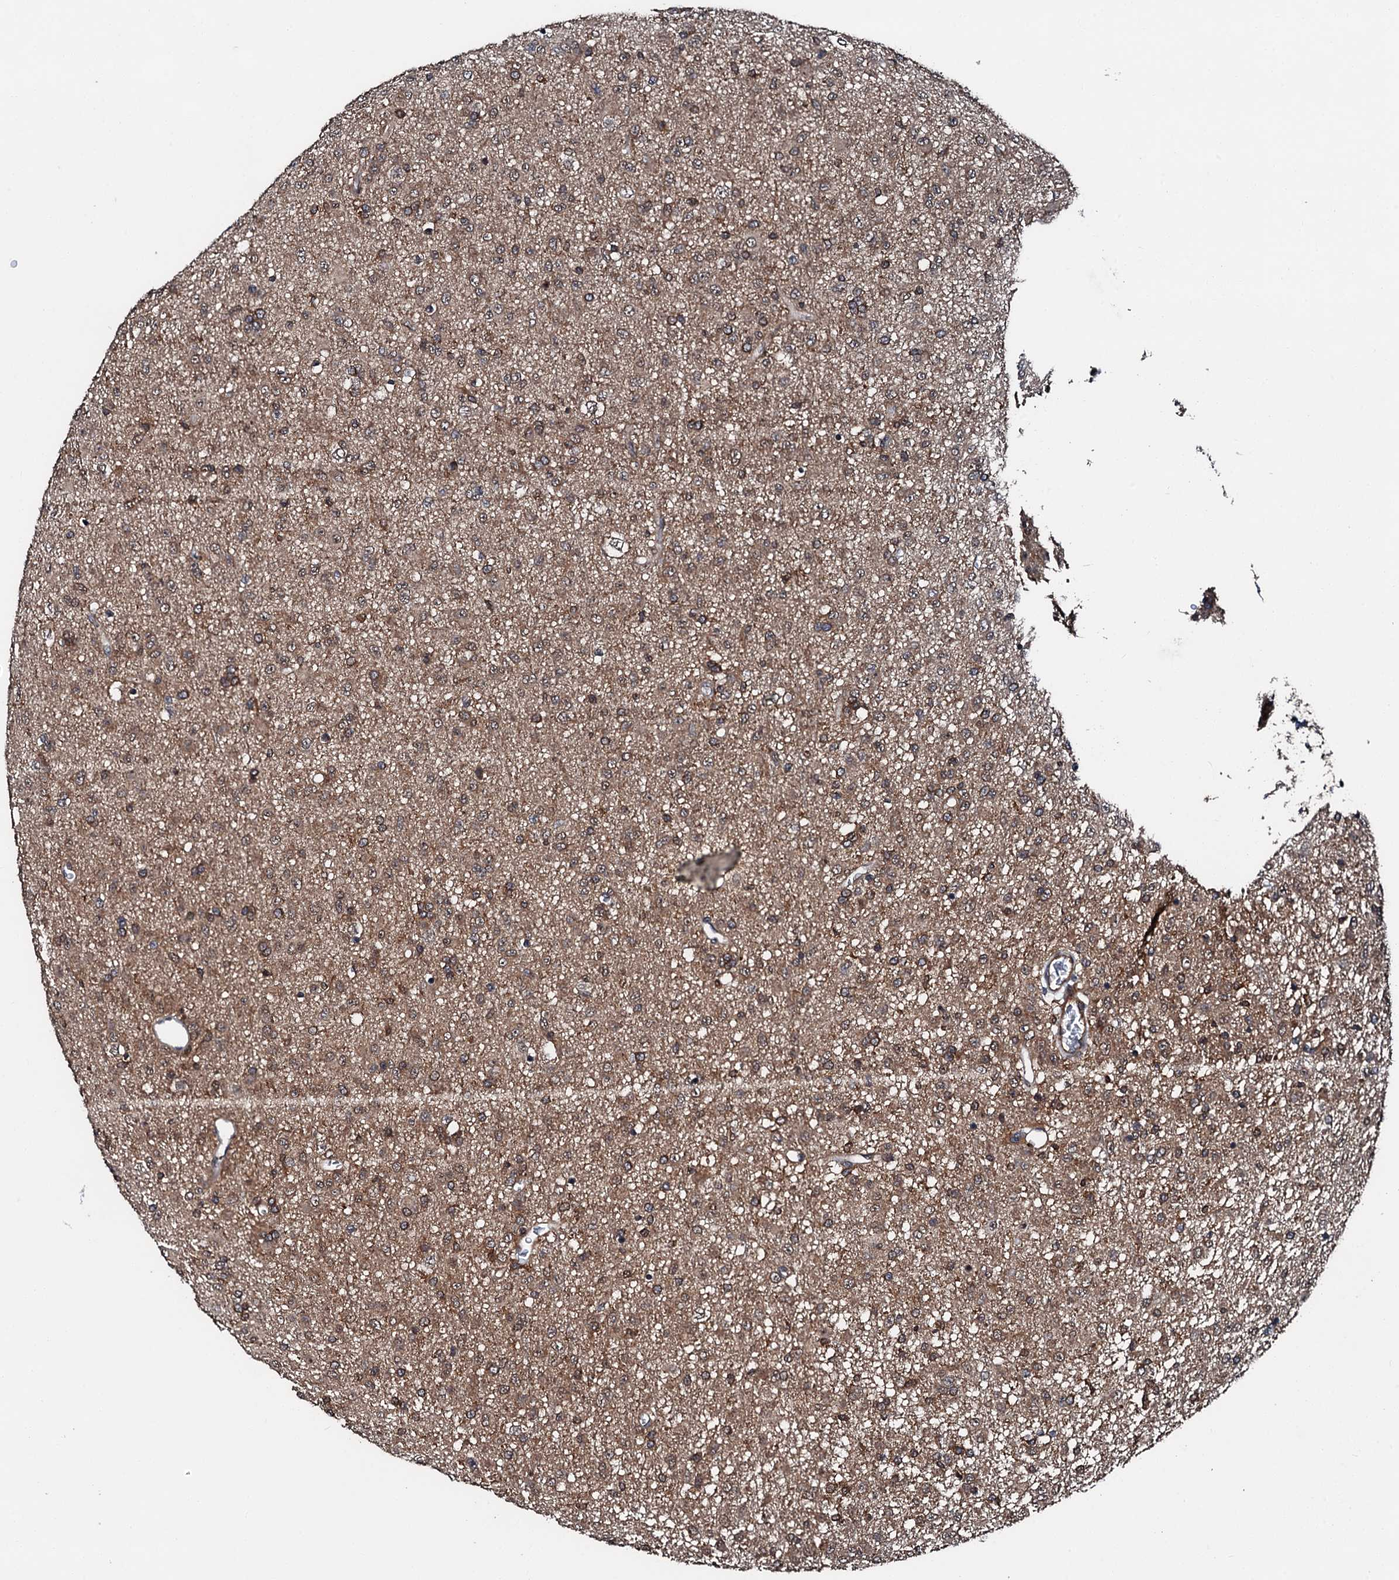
{"staining": {"intensity": "moderate", "quantity": ">75%", "location": "cytoplasmic/membranous"}, "tissue": "glioma", "cell_type": "Tumor cells", "image_type": "cancer", "snomed": [{"axis": "morphology", "description": "Glioma, malignant, Low grade"}, {"axis": "topography", "description": "Brain"}], "caption": "A brown stain labels moderate cytoplasmic/membranous staining of a protein in human glioma tumor cells.", "gene": "FGD4", "patient": {"sex": "male", "age": 65}}